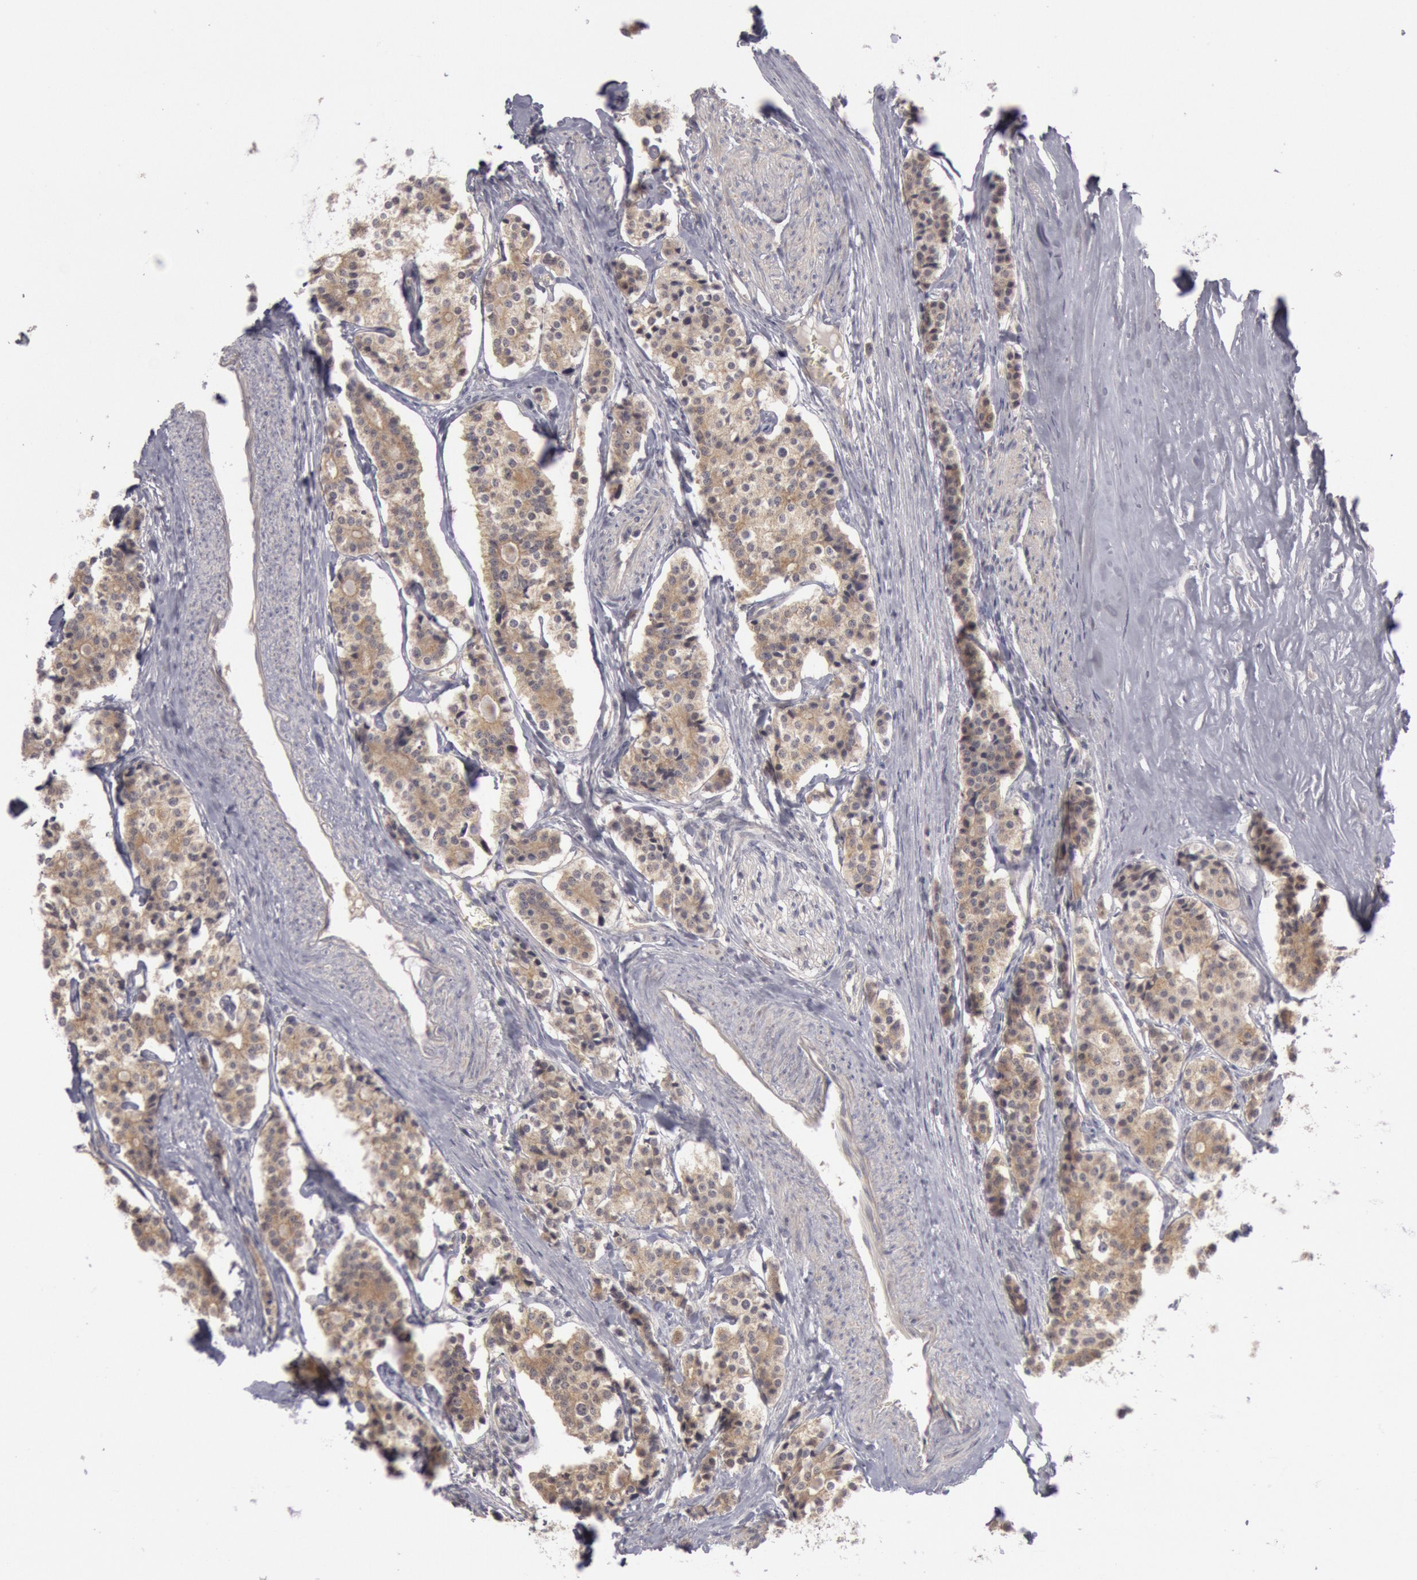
{"staining": {"intensity": "moderate", "quantity": ">75%", "location": "cytoplasmic/membranous"}, "tissue": "carcinoid", "cell_type": "Tumor cells", "image_type": "cancer", "snomed": [{"axis": "morphology", "description": "Carcinoid, malignant, NOS"}, {"axis": "topography", "description": "Small intestine"}], "caption": "An image of carcinoid stained for a protein exhibits moderate cytoplasmic/membranous brown staining in tumor cells.", "gene": "JOSD1", "patient": {"sex": "male", "age": 63}}